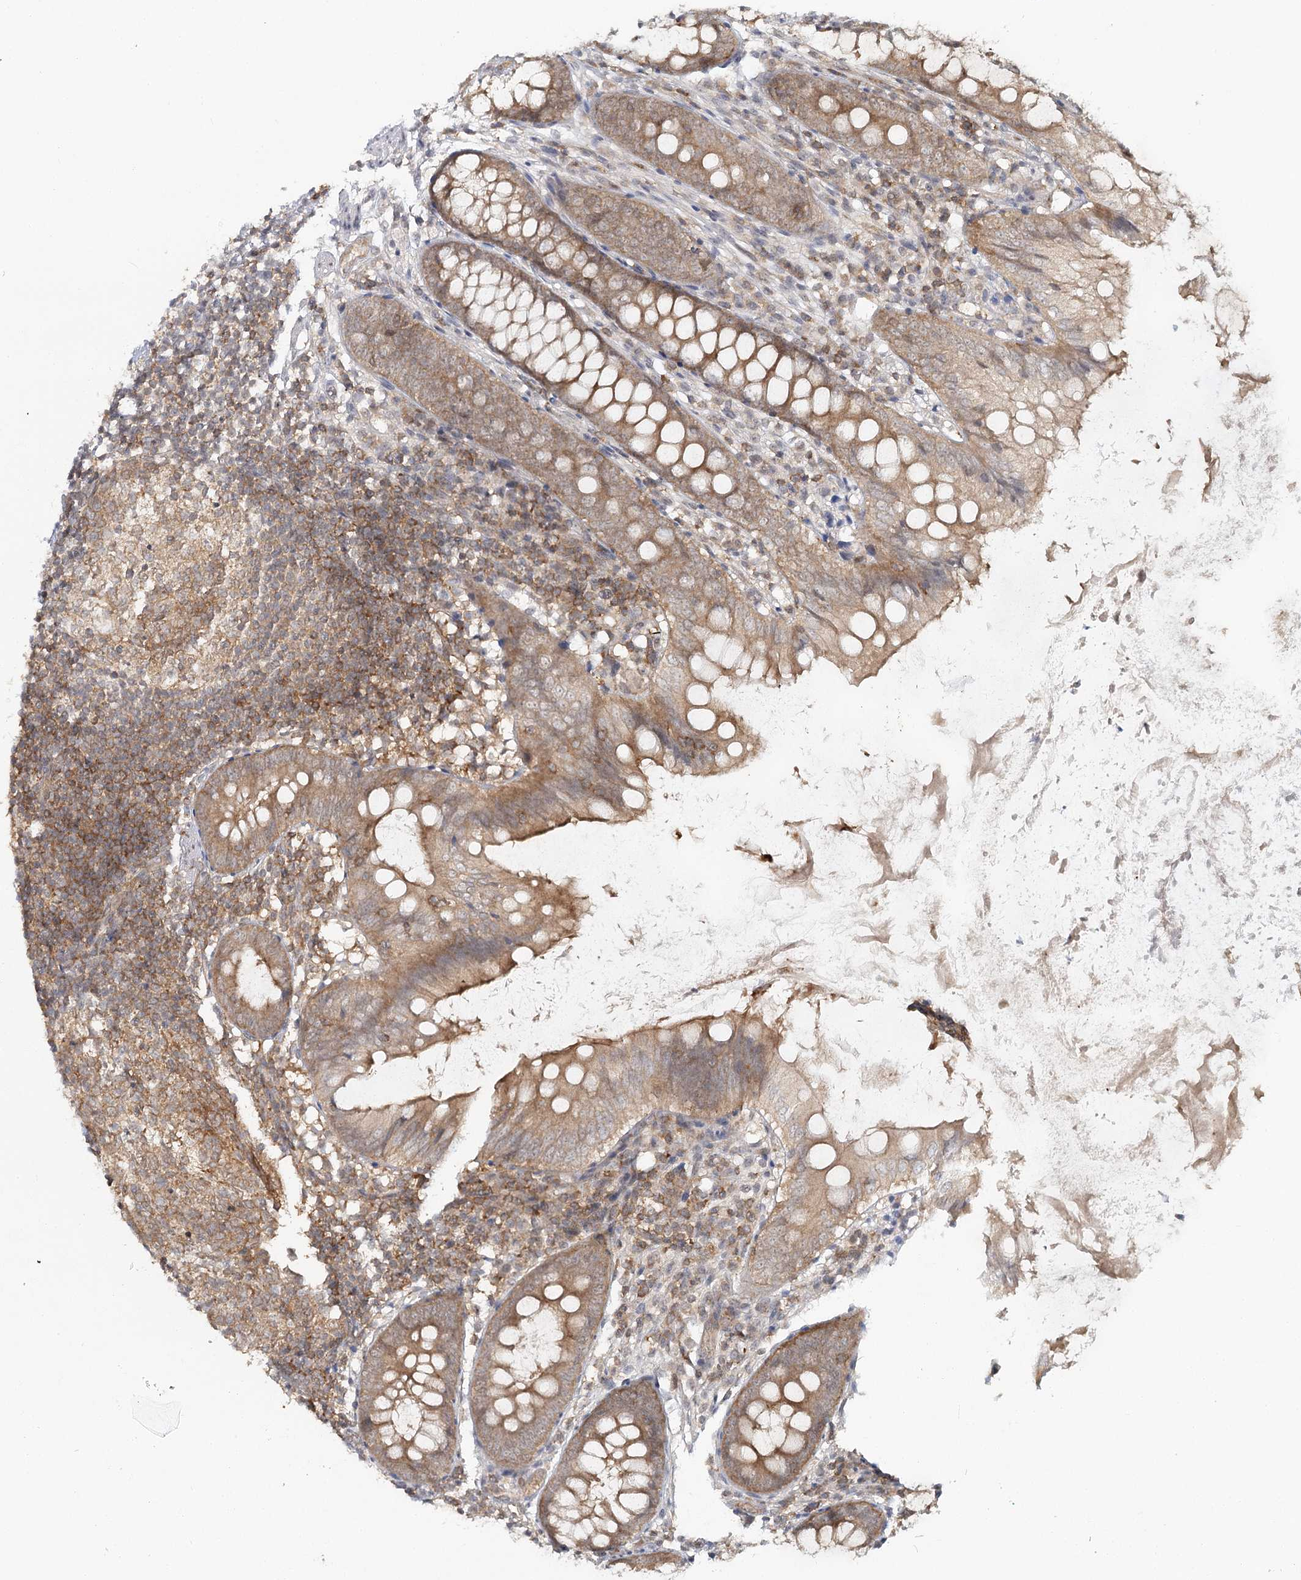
{"staining": {"intensity": "moderate", "quantity": ">75%", "location": "cytoplasmic/membranous"}, "tissue": "appendix", "cell_type": "Glandular cells", "image_type": "normal", "snomed": [{"axis": "morphology", "description": "Normal tissue, NOS"}, {"axis": "topography", "description": "Appendix"}], "caption": "Appendix stained for a protein (brown) exhibits moderate cytoplasmic/membranous positive positivity in about >75% of glandular cells.", "gene": "FAM120B", "patient": {"sex": "female", "age": 77}}